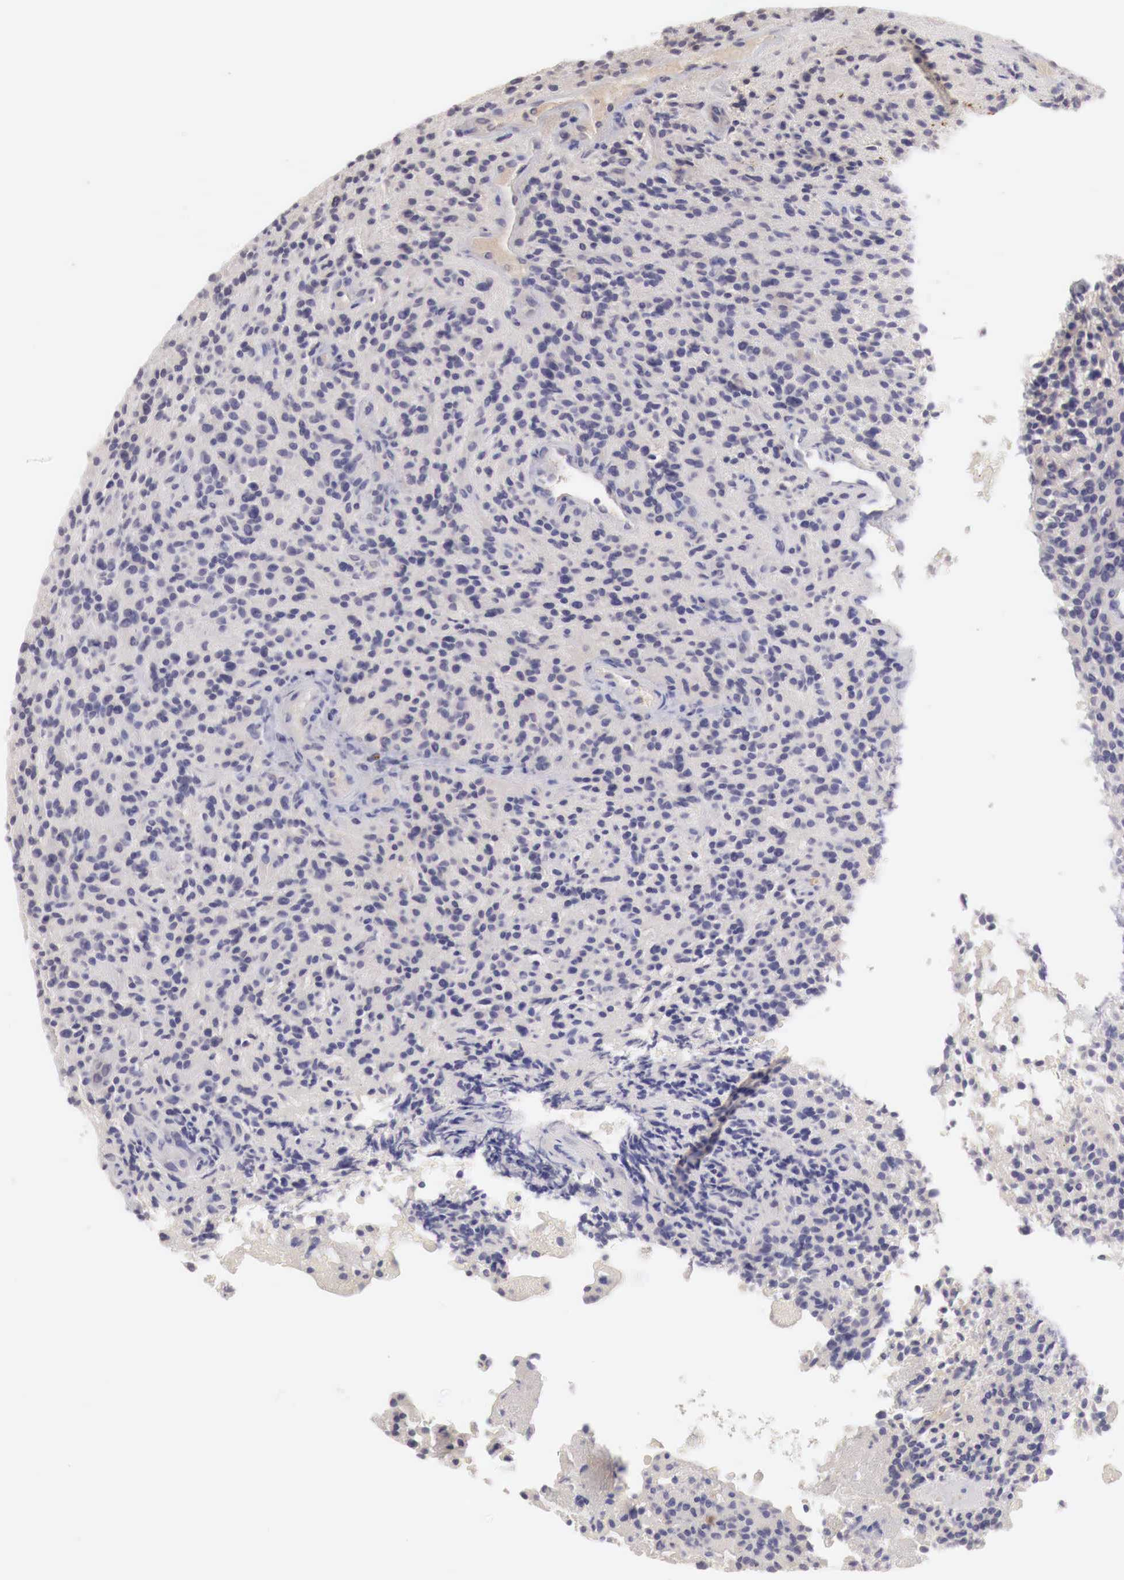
{"staining": {"intensity": "negative", "quantity": "none", "location": "none"}, "tissue": "glioma", "cell_type": "Tumor cells", "image_type": "cancer", "snomed": [{"axis": "morphology", "description": "Glioma, malignant, High grade"}, {"axis": "topography", "description": "Brain"}], "caption": "This micrograph is of high-grade glioma (malignant) stained with immunohistochemistry (IHC) to label a protein in brown with the nuclei are counter-stained blue. There is no positivity in tumor cells.", "gene": "RENBP", "patient": {"sex": "female", "age": 13}}